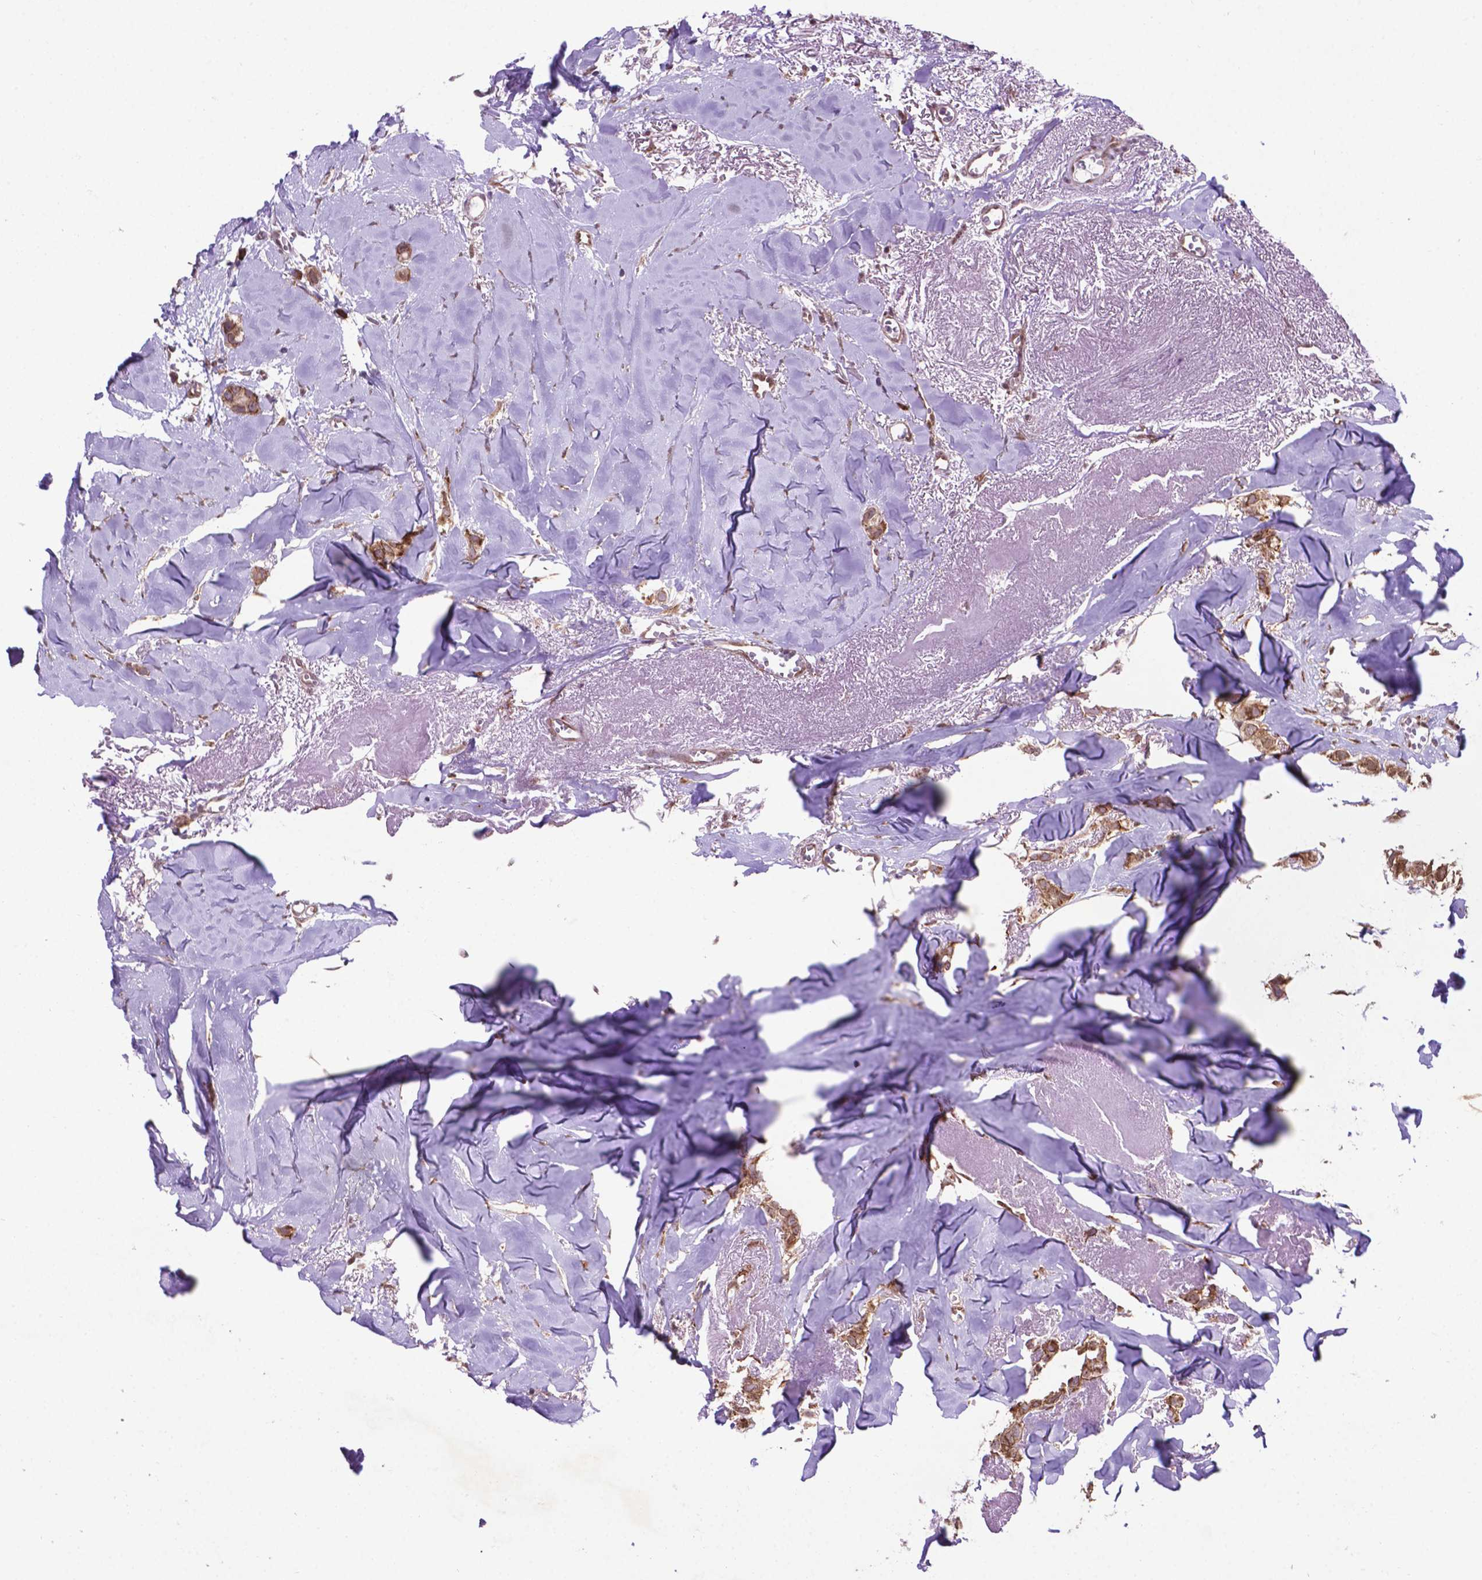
{"staining": {"intensity": "weak", "quantity": ">75%", "location": "cytoplasmic/membranous"}, "tissue": "breast cancer", "cell_type": "Tumor cells", "image_type": "cancer", "snomed": [{"axis": "morphology", "description": "Duct carcinoma"}, {"axis": "topography", "description": "Breast"}], "caption": "DAB (3,3'-diaminobenzidine) immunohistochemical staining of breast cancer (infiltrating ductal carcinoma) displays weak cytoplasmic/membranous protein positivity in approximately >75% of tumor cells.", "gene": "WDR83OS", "patient": {"sex": "female", "age": 85}}